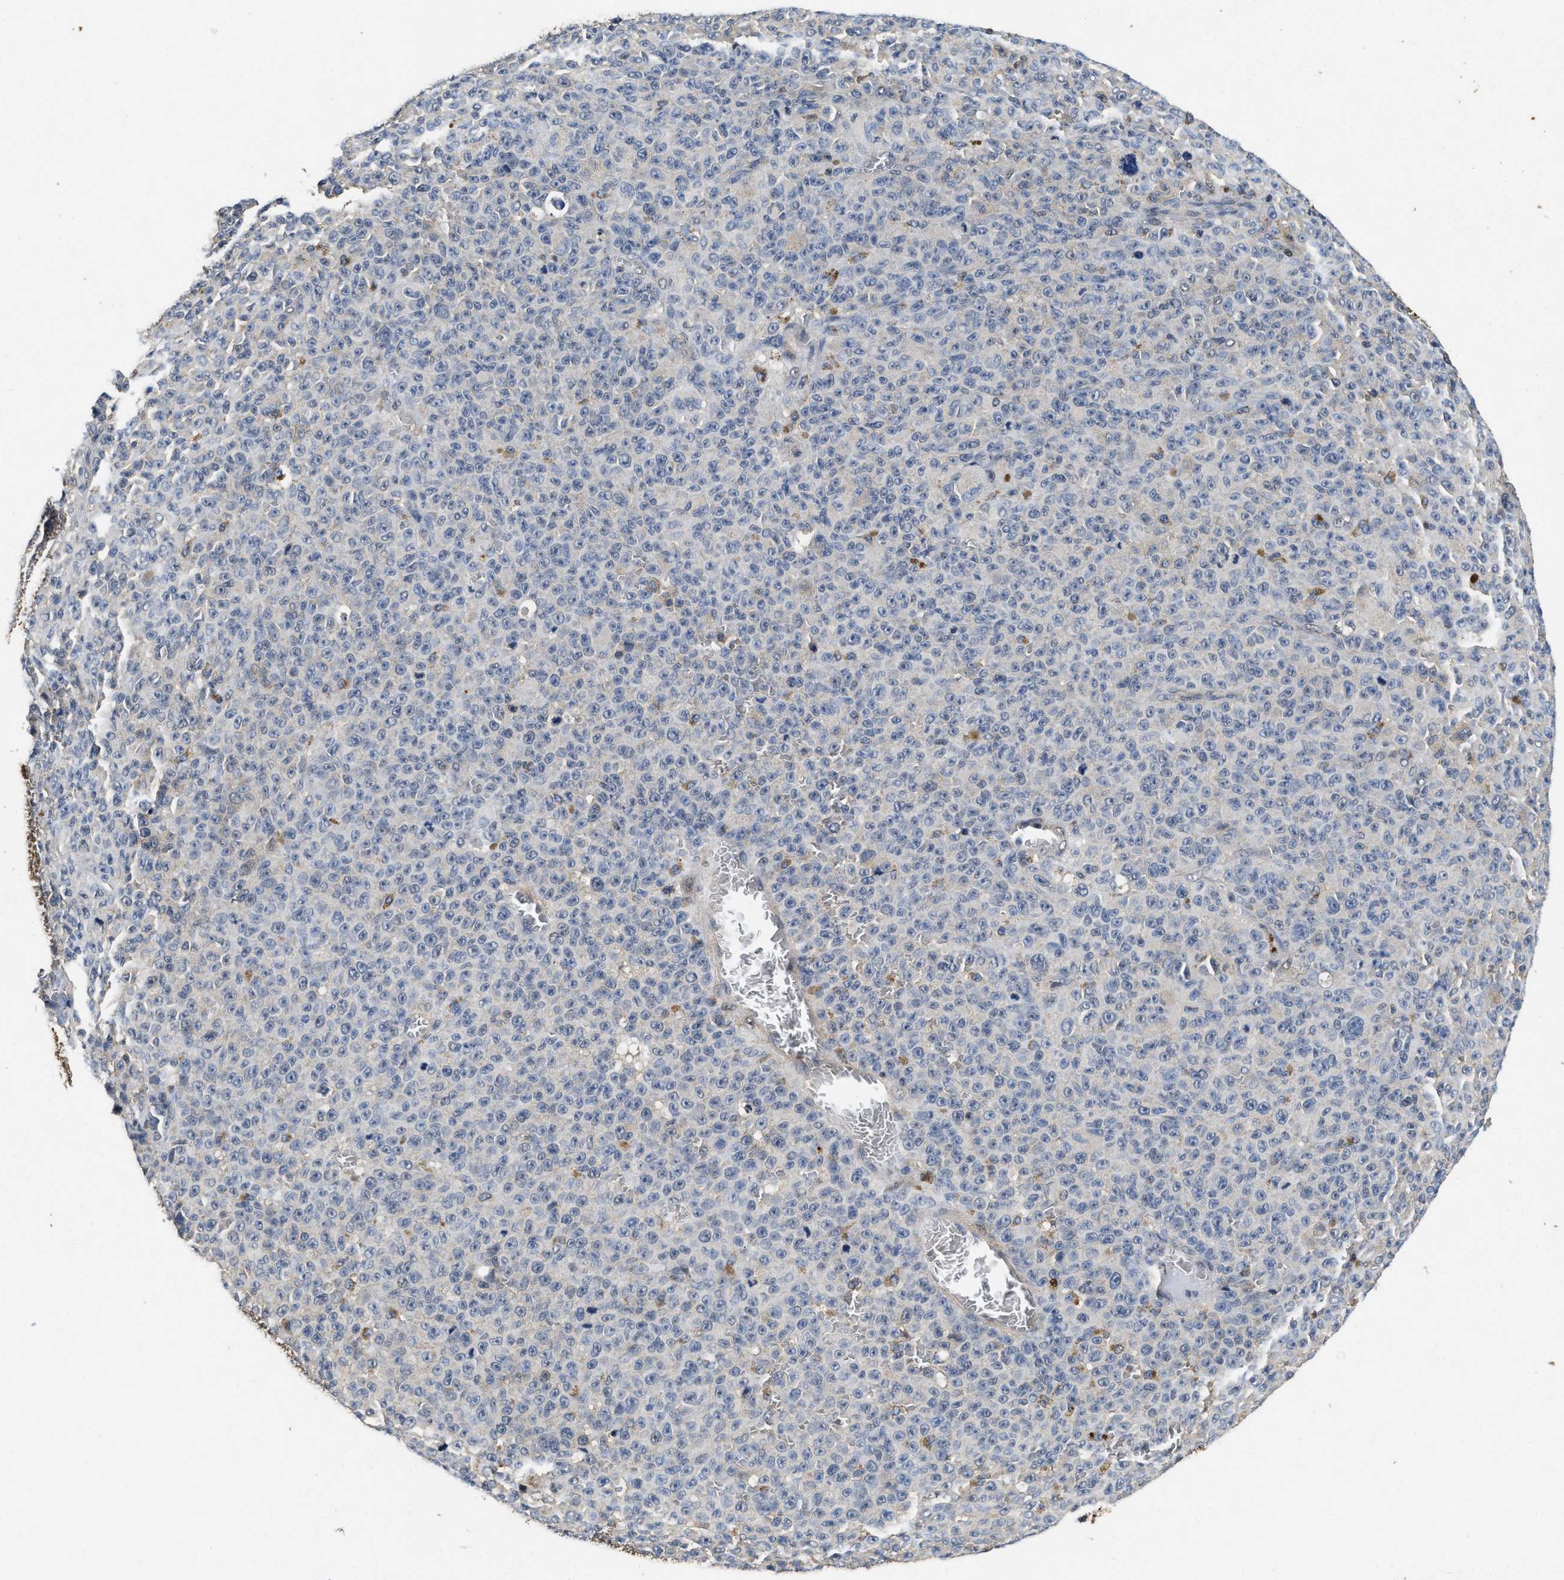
{"staining": {"intensity": "negative", "quantity": "none", "location": "none"}, "tissue": "melanoma", "cell_type": "Tumor cells", "image_type": "cancer", "snomed": [{"axis": "morphology", "description": "Malignant melanoma, NOS"}, {"axis": "topography", "description": "Skin"}], "caption": "There is no significant staining in tumor cells of melanoma.", "gene": "ACAT2", "patient": {"sex": "female", "age": 82}}